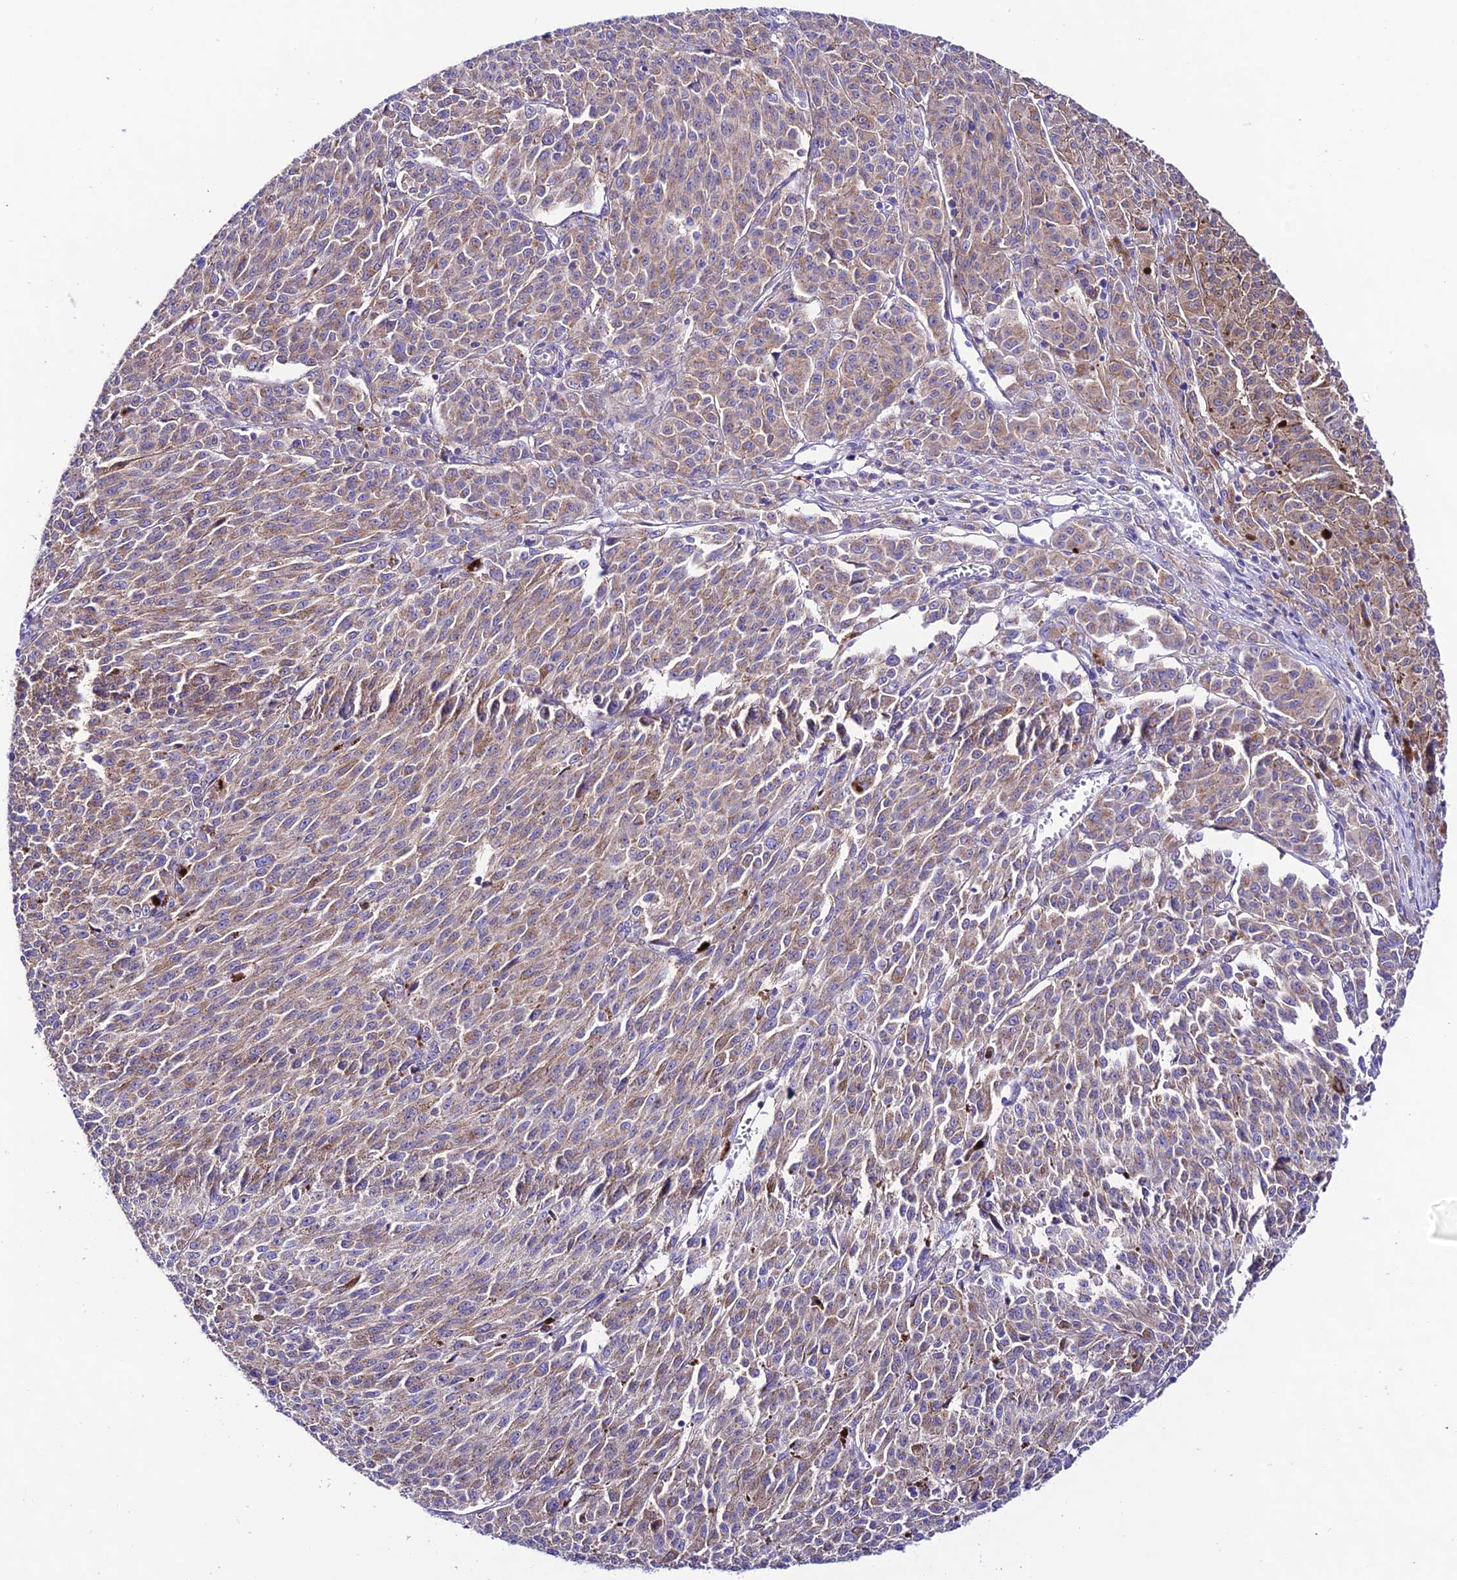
{"staining": {"intensity": "weak", "quantity": "25%-75%", "location": "cytoplasmic/membranous"}, "tissue": "melanoma", "cell_type": "Tumor cells", "image_type": "cancer", "snomed": [{"axis": "morphology", "description": "Malignant melanoma, NOS"}, {"axis": "topography", "description": "Skin"}], "caption": "Weak cytoplasmic/membranous protein staining is seen in about 25%-75% of tumor cells in malignant melanoma.", "gene": "LACTB2", "patient": {"sex": "female", "age": 52}}